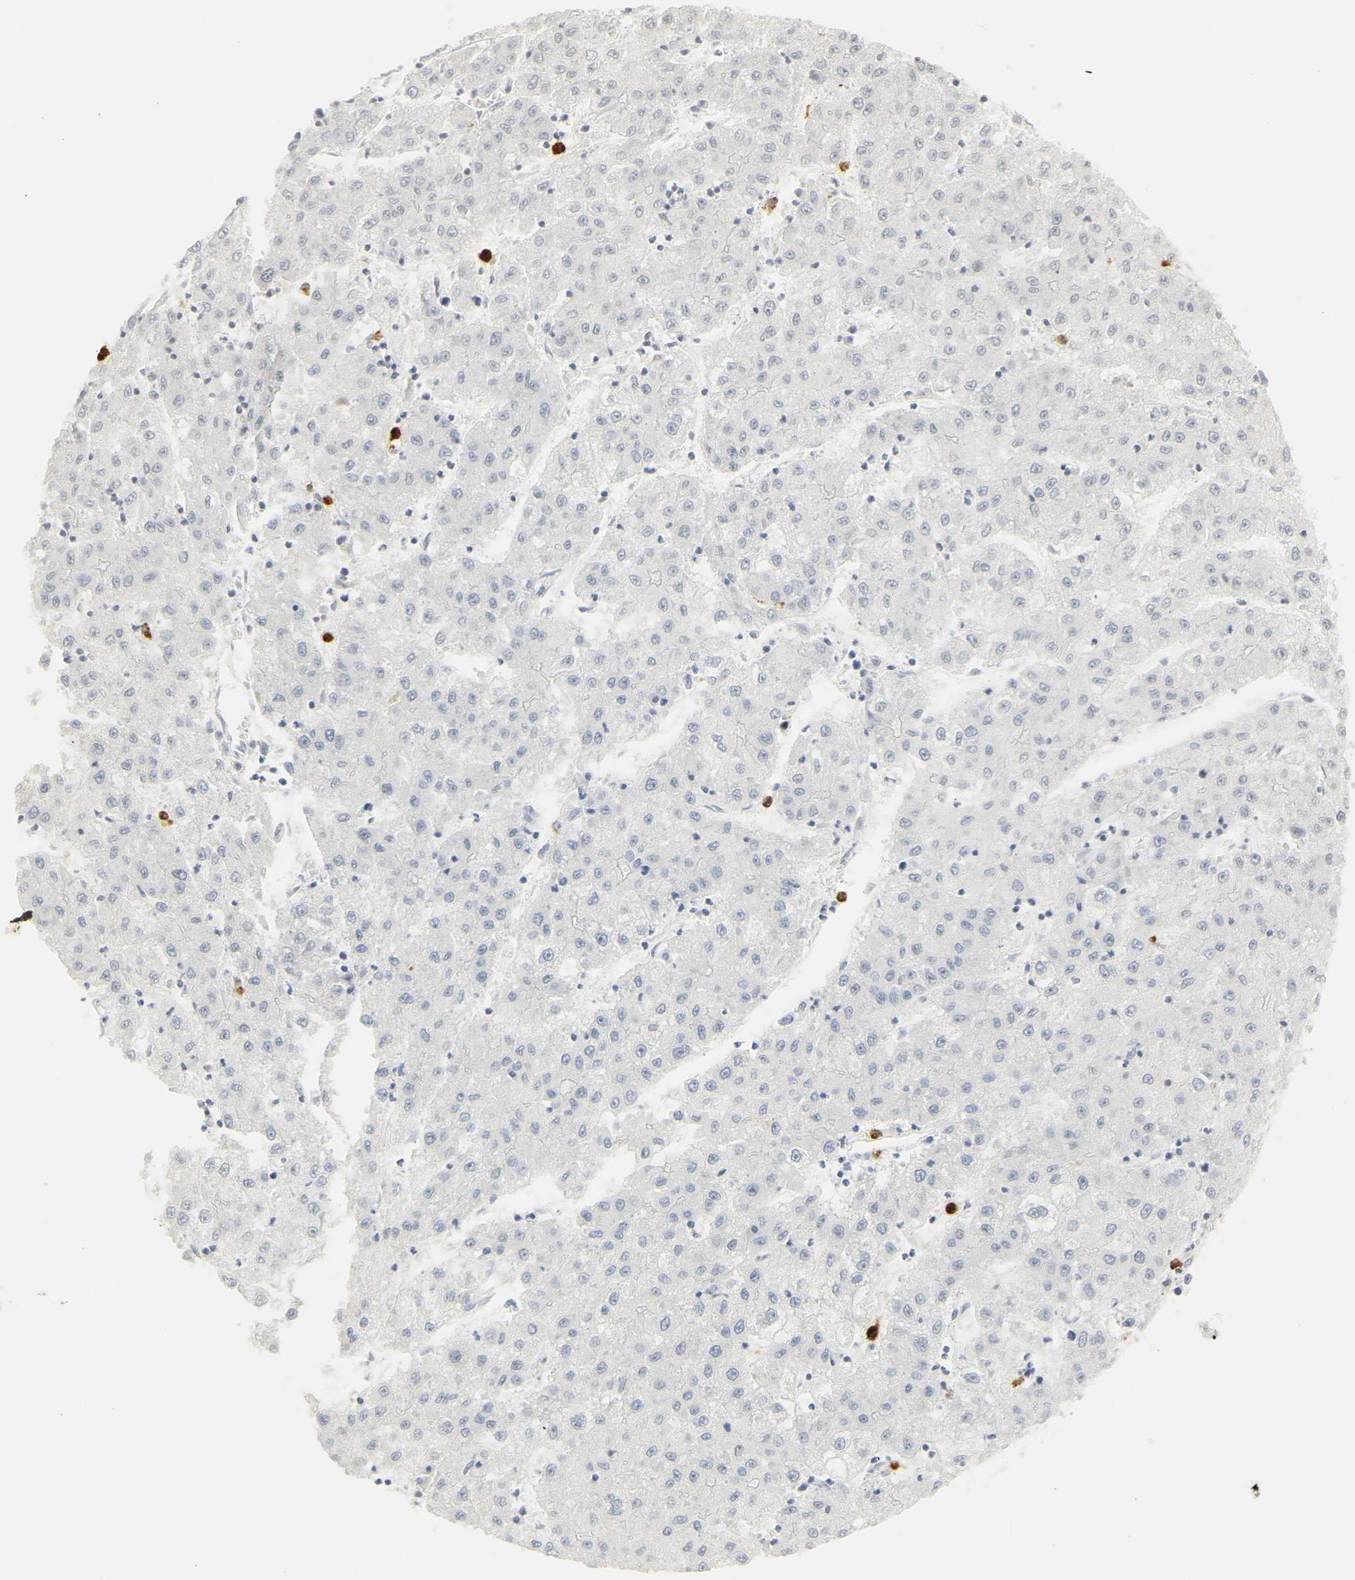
{"staining": {"intensity": "negative", "quantity": "none", "location": "none"}, "tissue": "liver cancer", "cell_type": "Tumor cells", "image_type": "cancer", "snomed": [{"axis": "morphology", "description": "Carcinoma, Hepatocellular, NOS"}, {"axis": "topography", "description": "Liver"}], "caption": "High magnification brightfield microscopy of liver cancer (hepatocellular carcinoma) stained with DAB (brown) and counterstained with hematoxylin (blue): tumor cells show no significant expression.", "gene": "MPO", "patient": {"sex": "male", "age": 72}}